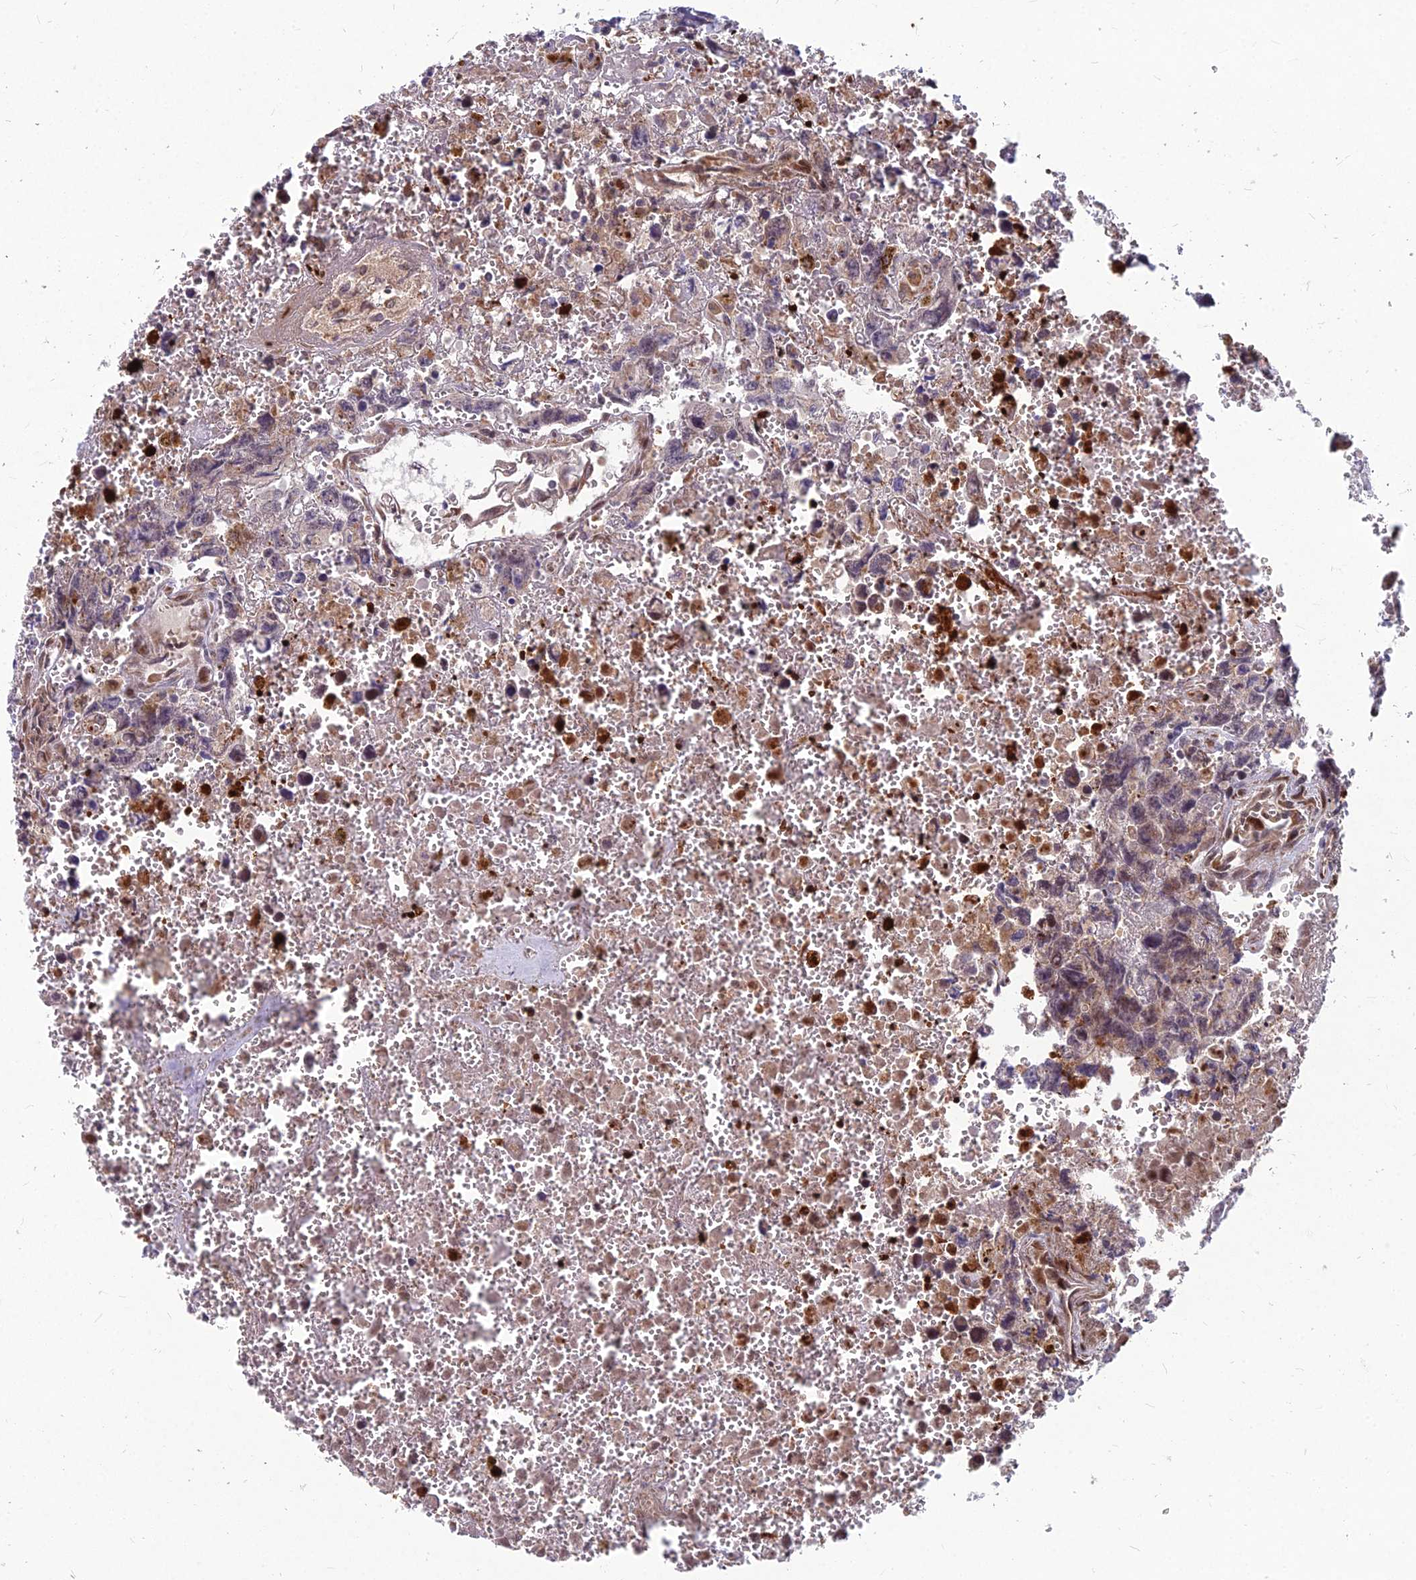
{"staining": {"intensity": "negative", "quantity": "none", "location": "none"}, "tissue": "testis cancer", "cell_type": "Tumor cells", "image_type": "cancer", "snomed": [{"axis": "morphology", "description": "Carcinoma, Embryonal, NOS"}, {"axis": "topography", "description": "Testis"}], "caption": "Testis cancer (embryonal carcinoma) stained for a protein using immunohistochemistry displays no positivity tumor cells.", "gene": "MFSD8", "patient": {"sex": "male", "age": 31}}